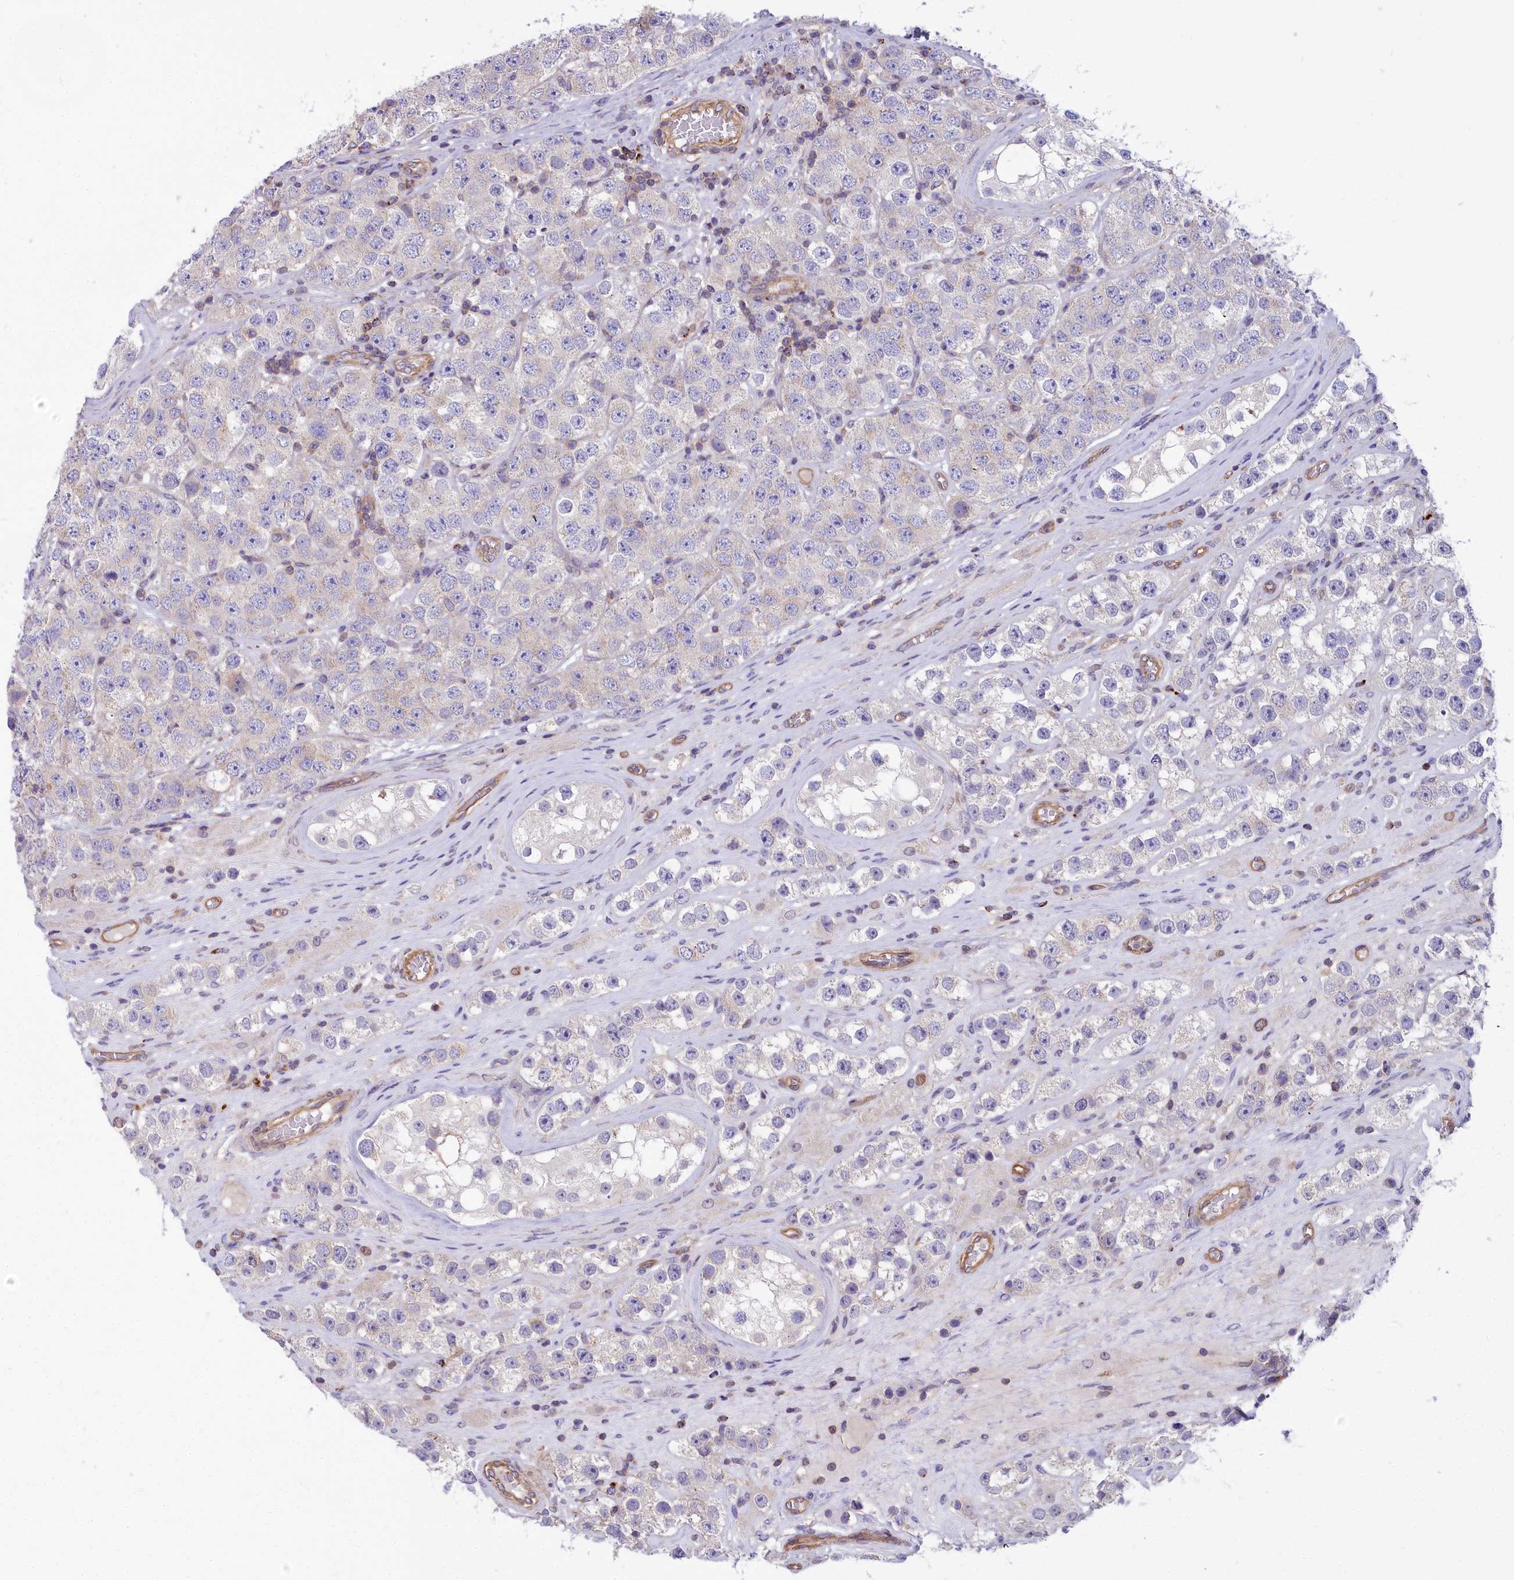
{"staining": {"intensity": "negative", "quantity": "none", "location": "none"}, "tissue": "testis cancer", "cell_type": "Tumor cells", "image_type": "cancer", "snomed": [{"axis": "morphology", "description": "Seminoma, NOS"}, {"axis": "topography", "description": "Testis"}], "caption": "DAB (3,3'-diaminobenzidine) immunohistochemical staining of human testis cancer shows no significant expression in tumor cells. (Brightfield microscopy of DAB (3,3'-diaminobenzidine) immunohistochemistry (IHC) at high magnification).", "gene": "HLA-DOA", "patient": {"sex": "male", "age": 28}}